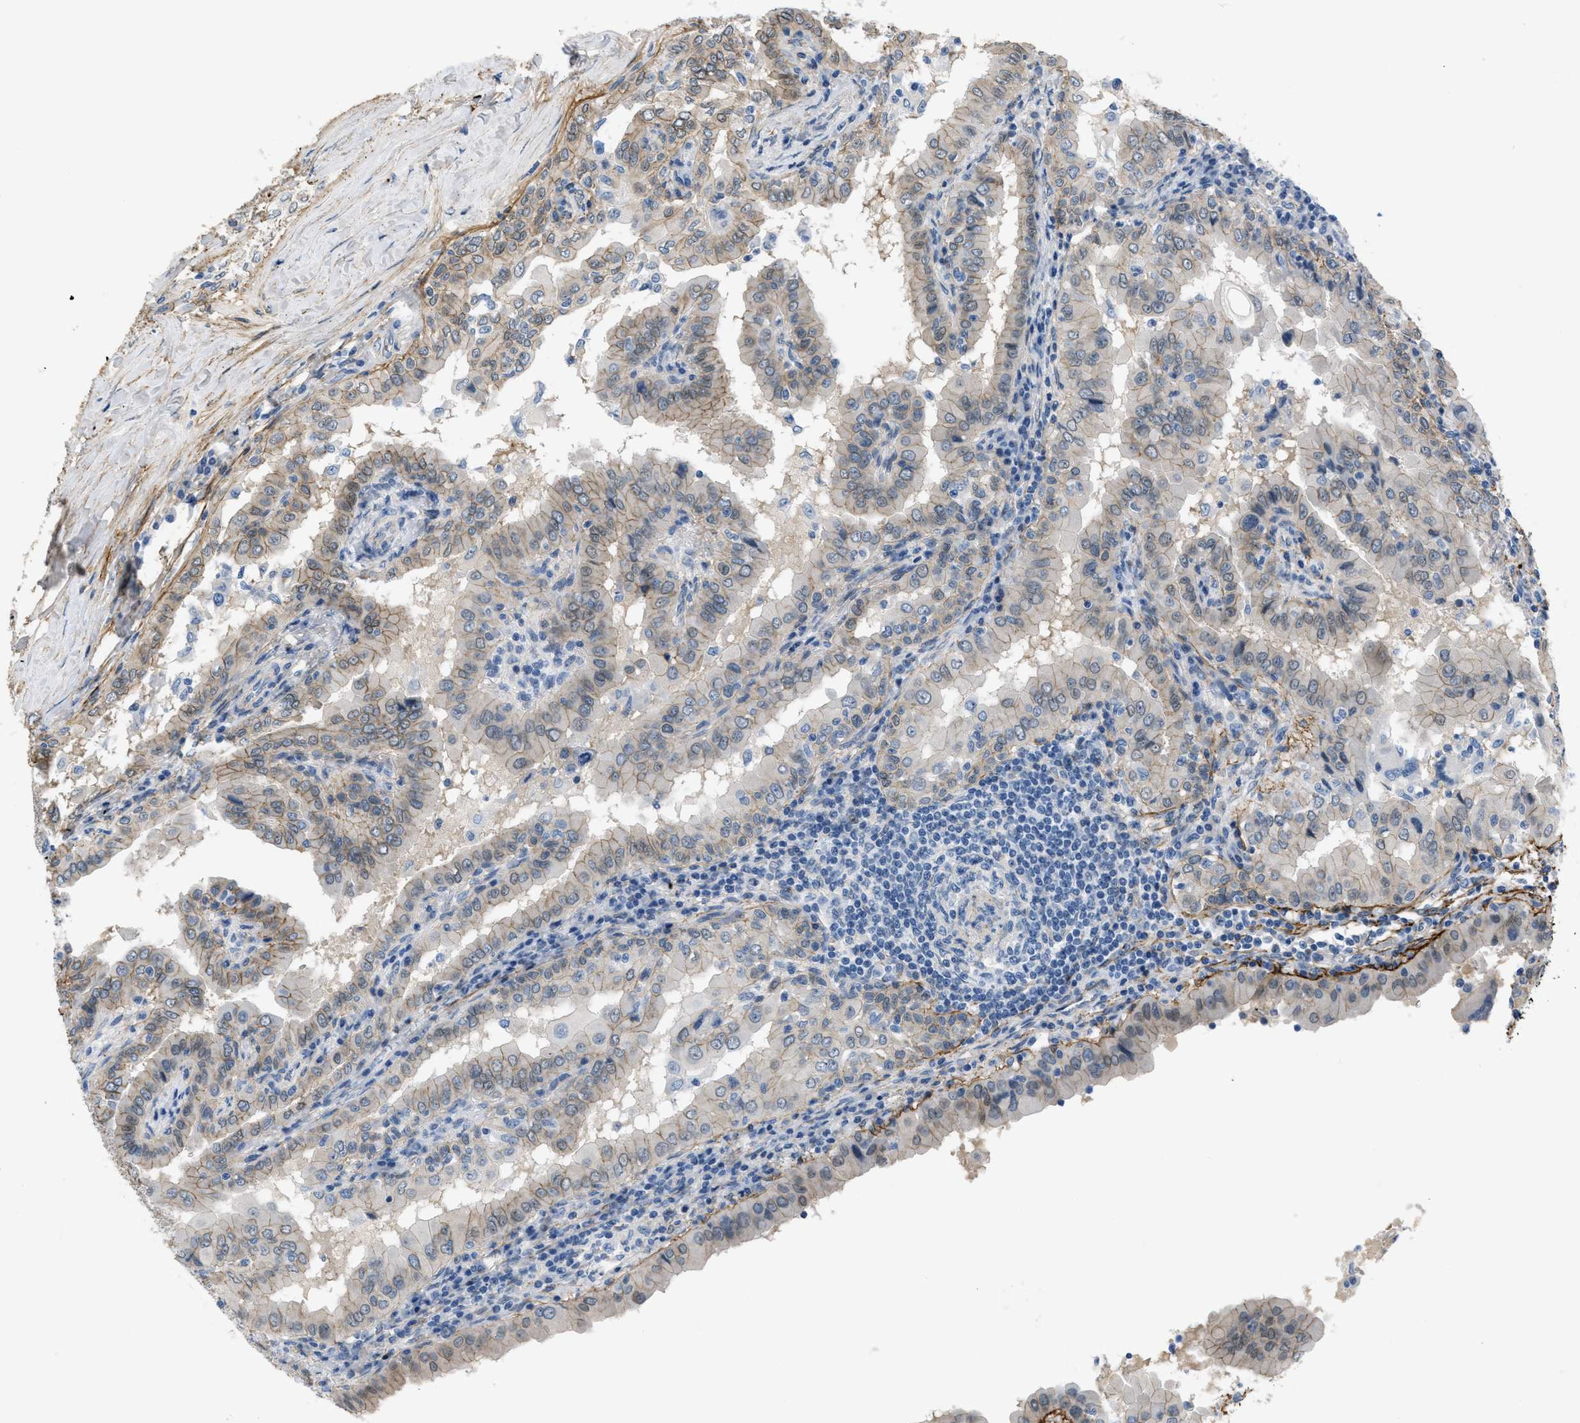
{"staining": {"intensity": "weak", "quantity": "25%-75%", "location": "cytoplasmic/membranous"}, "tissue": "thyroid cancer", "cell_type": "Tumor cells", "image_type": "cancer", "snomed": [{"axis": "morphology", "description": "Papillary adenocarcinoma, NOS"}, {"axis": "topography", "description": "Thyroid gland"}], "caption": "There is low levels of weak cytoplasmic/membranous staining in tumor cells of thyroid papillary adenocarcinoma, as demonstrated by immunohistochemical staining (brown color).", "gene": "FBN1", "patient": {"sex": "male", "age": 33}}